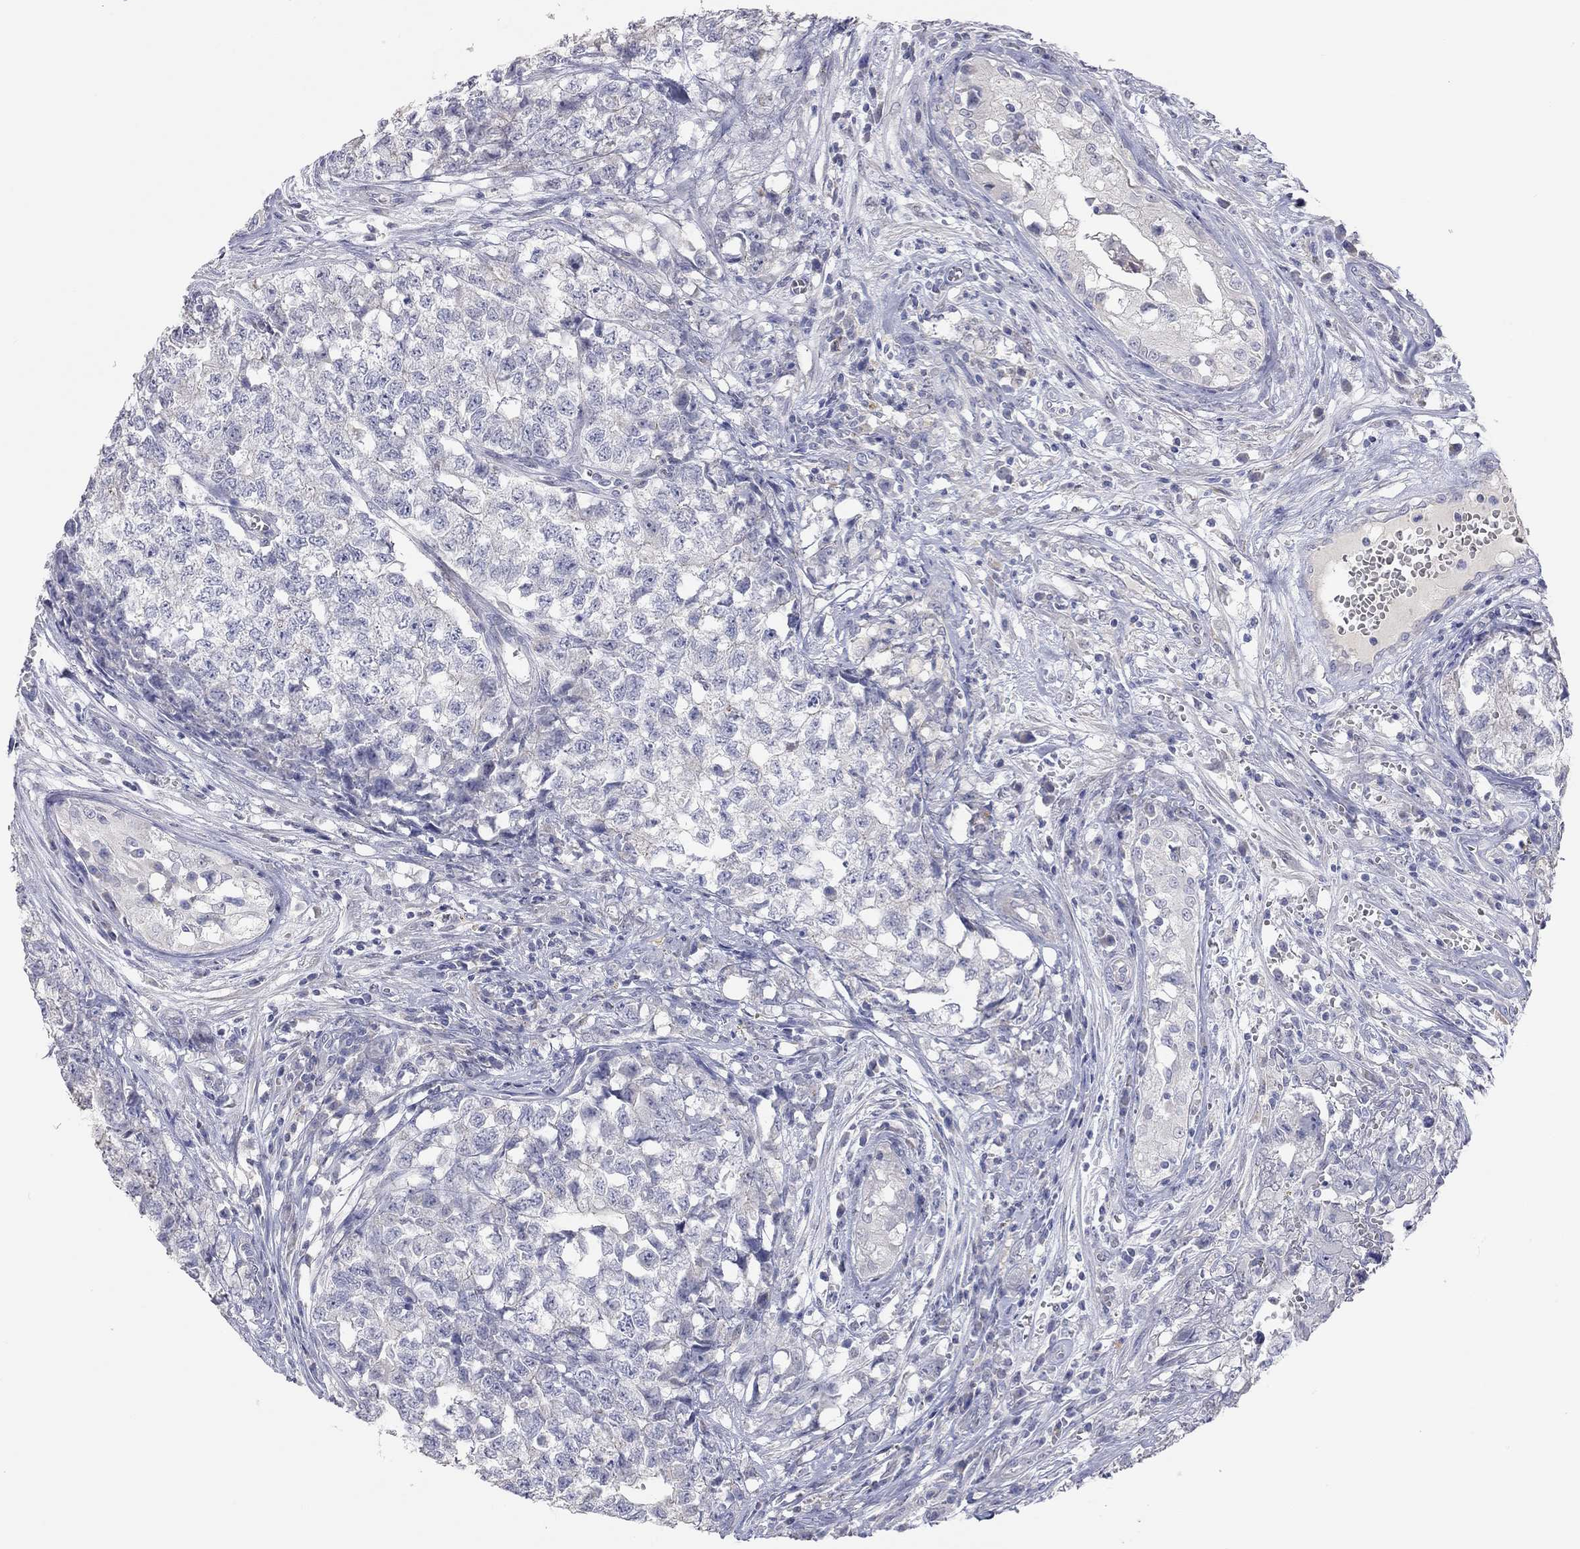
{"staining": {"intensity": "negative", "quantity": "none", "location": "none"}, "tissue": "testis cancer", "cell_type": "Tumor cells", "image_type": "cancer", "snomed": [{"axis": "morphology", "description": "Seminoma, NOS"}, {"axis": "morphology", "description": "Carcinoma, Embryonal, NOS"}, {"axis": "topography", "description": "Testis"}], "caption": "Human seminoma (testis) stained for a protein using immunohistochemistry exhibits no positivity in tumor cells.", "gene": "PAPSS2", "patient": {"sex": "male", "age": 22}}